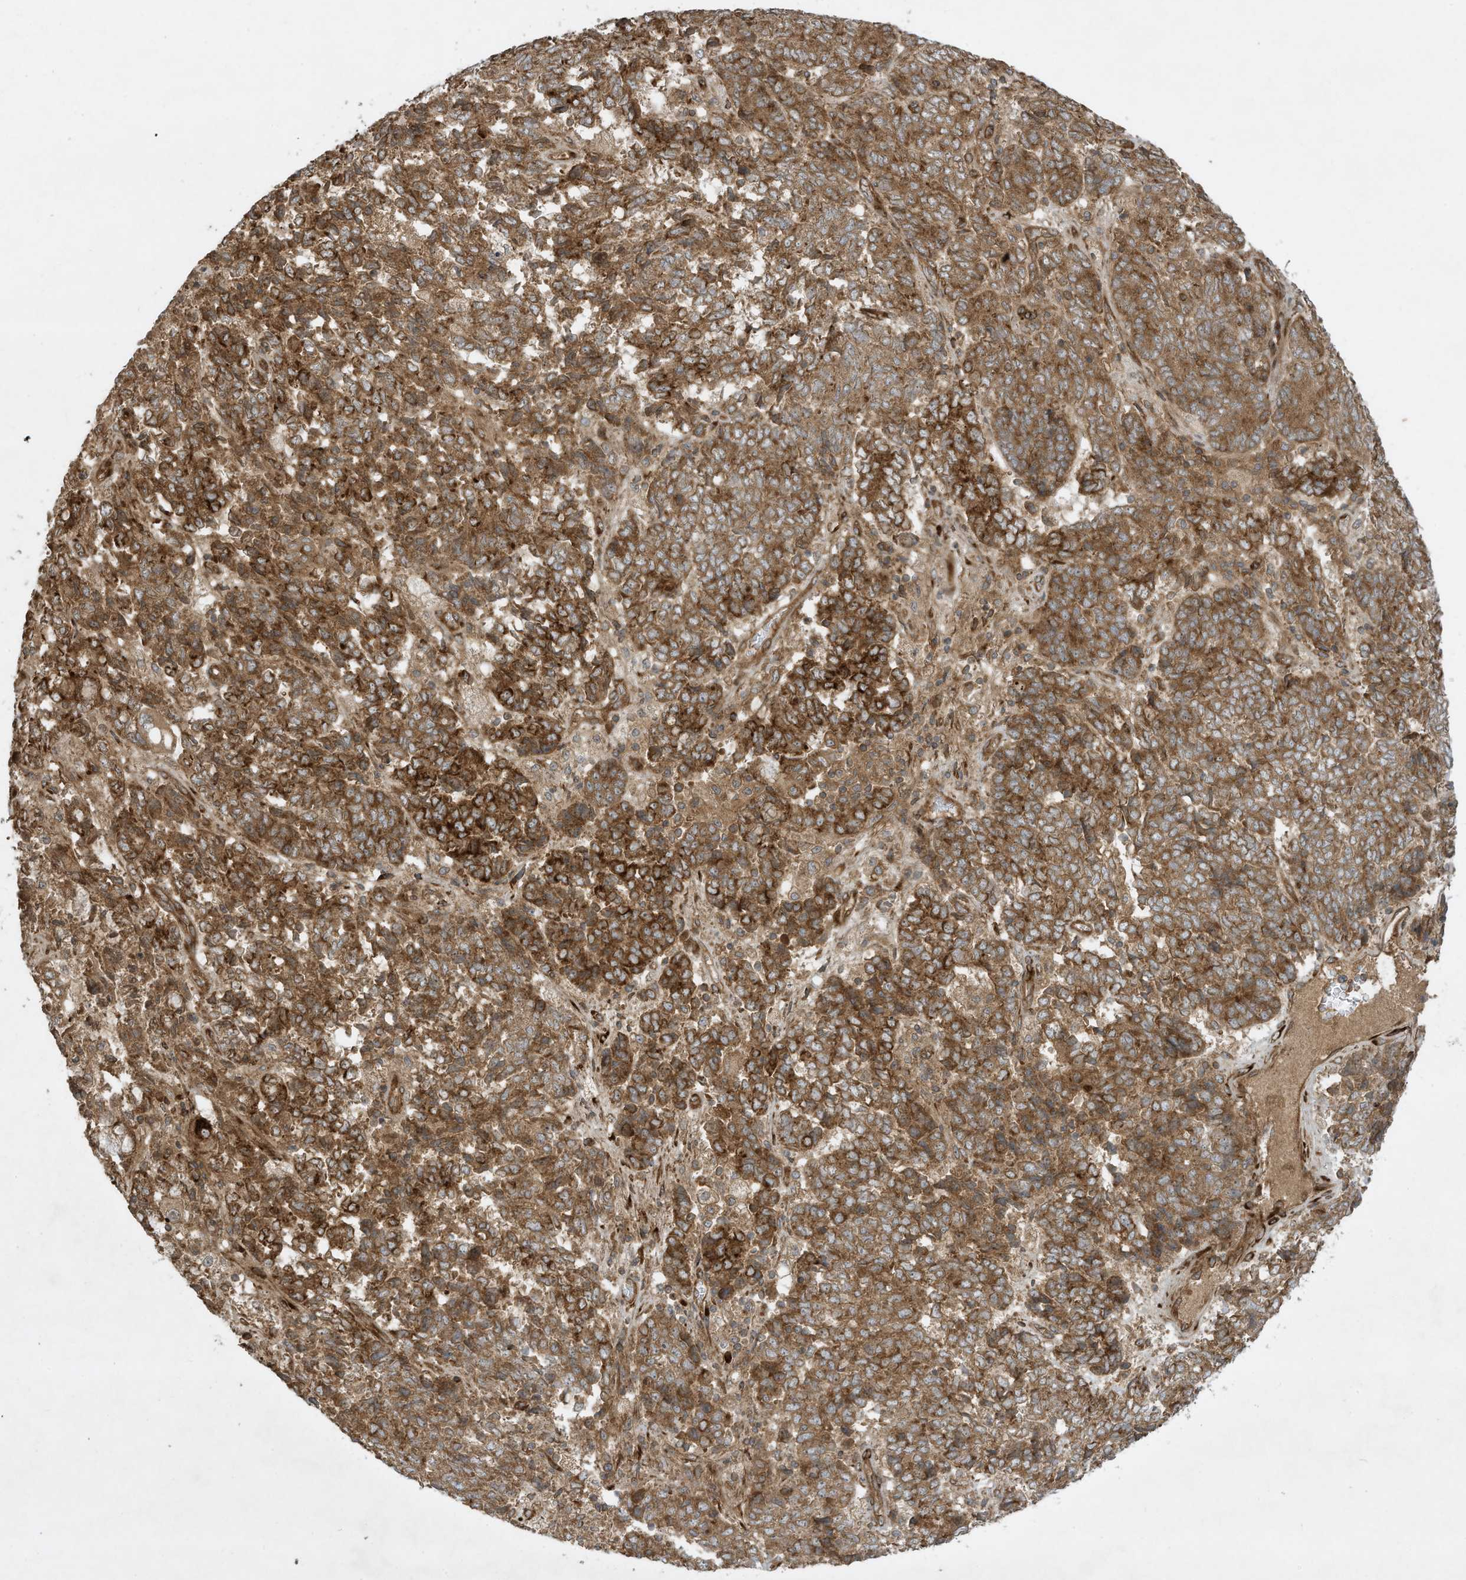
{"staining": {"intensity": "strong", "quantity": ">75%", "location": "cytoplasmic/membranous"}, "tissue": "endometrial cancer", "cell_type": "Tumor cells", "image_type": "cancer", "snomed": [{"axis": "morphology", "description": "Adenocarcinoma, NOS"}, {"axis": "topography", "description": "Endometrium"}], "caption": "Tumor cells reveal high levels of strong cytoplasmic/membranous expression in approximately >75% of cells in human adenocarcinoma (endometrial). (Stains: DAB in brown, nuclei in blue, Microscopy: brightfield microscopy at high magnification).", "gene": "DDIT4", "patient": {"sex": "female", "age": 80}}